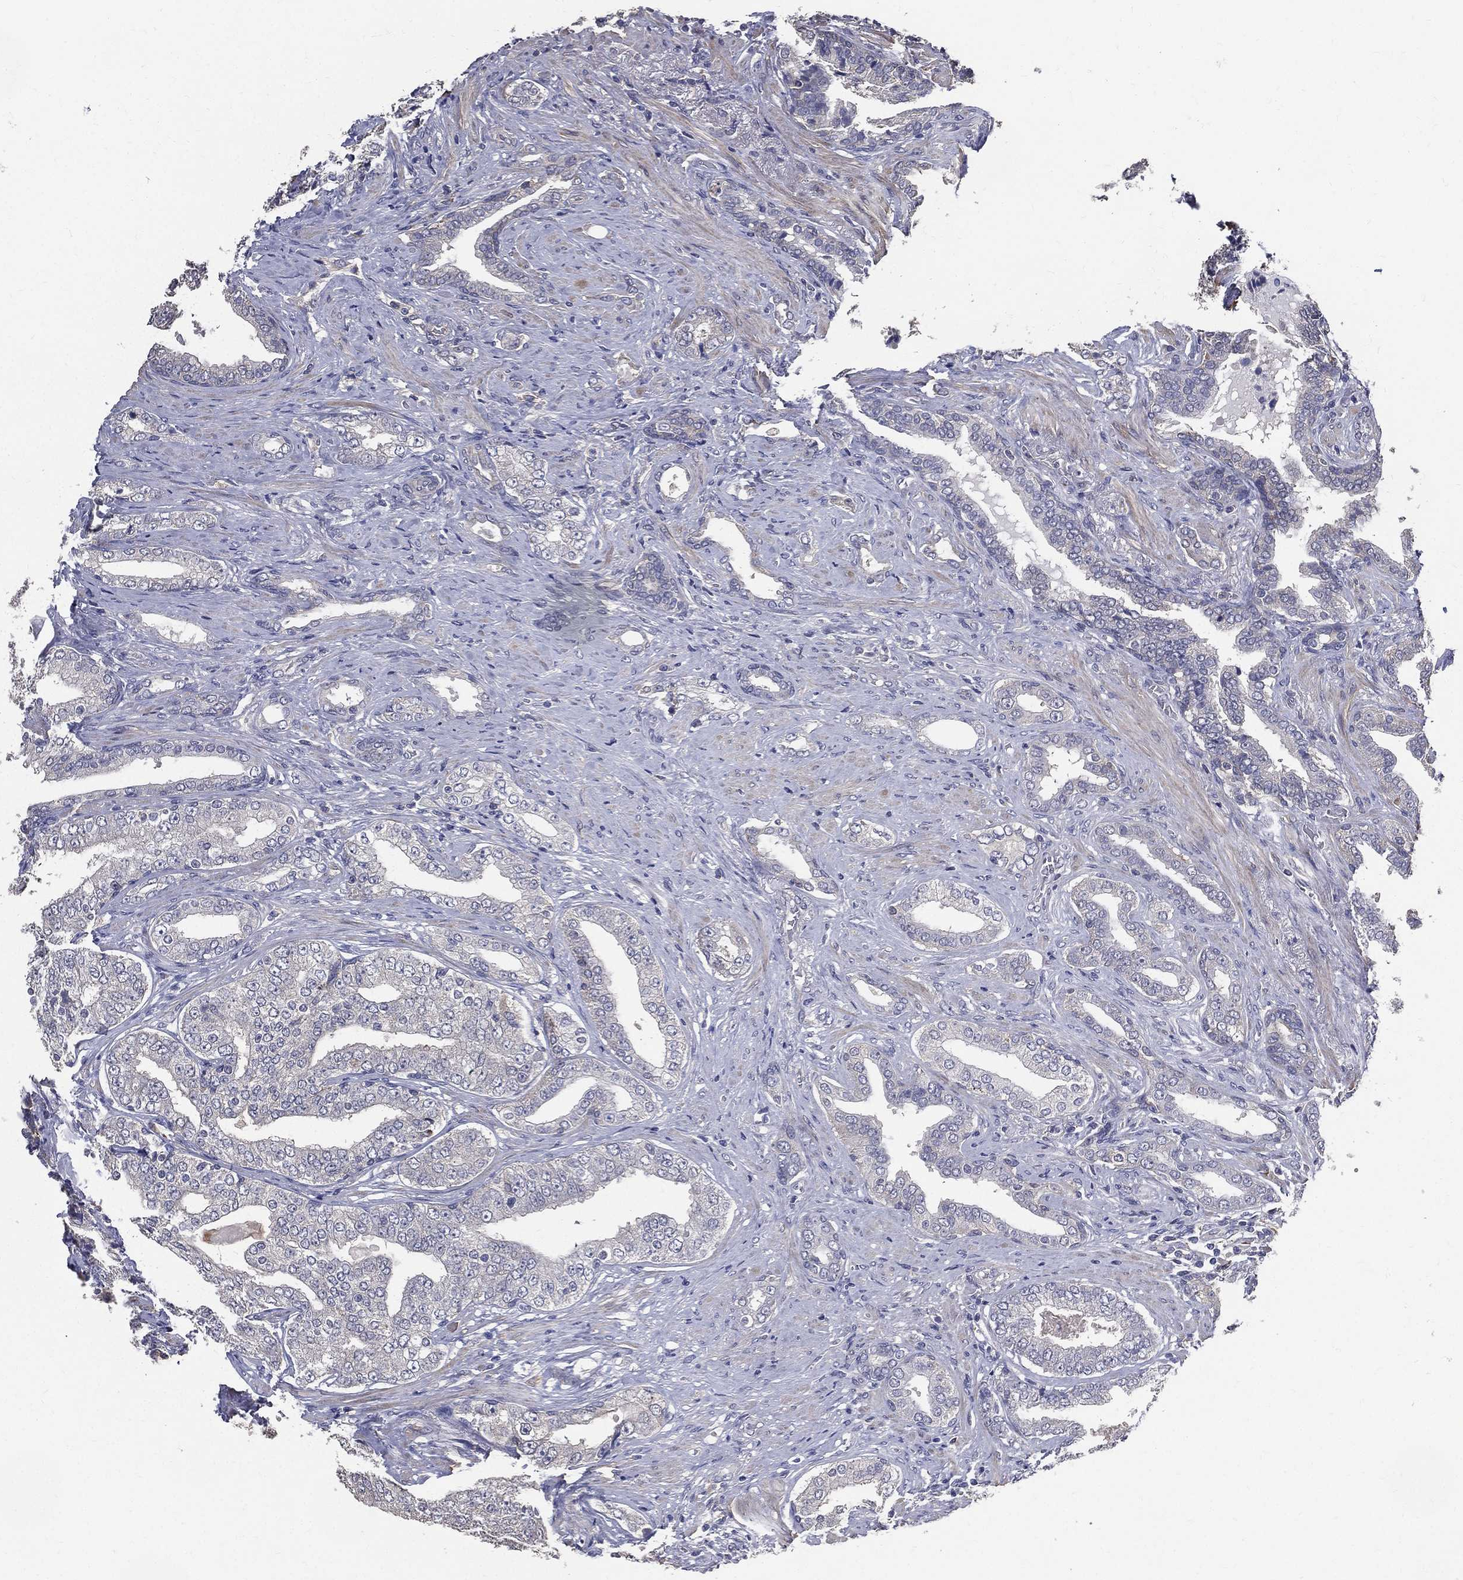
{"staining": {"intensity": "negative", "quantity": "none", "location": "none"}, "tissue": "prostate cancer", "cell_type": "Tumor cells", "image_type": "cancer", "snomed": [{"axis": "morphology", "description": "Adenocarcinoma, Low grade"}, {"axis": "topography", "description": "Prostate and seminal vesicle, NOS"}], "caption": "High magnification brightfield microscopy of prostate cancer stained with DAB (3,3'-diaminobenzidine) (brown) and counterstained with hematoxylin (blue): tumor cells show no significant positivity.", "gene": "SERPINB2", "patient": {"sex": "male", "age": 61}}